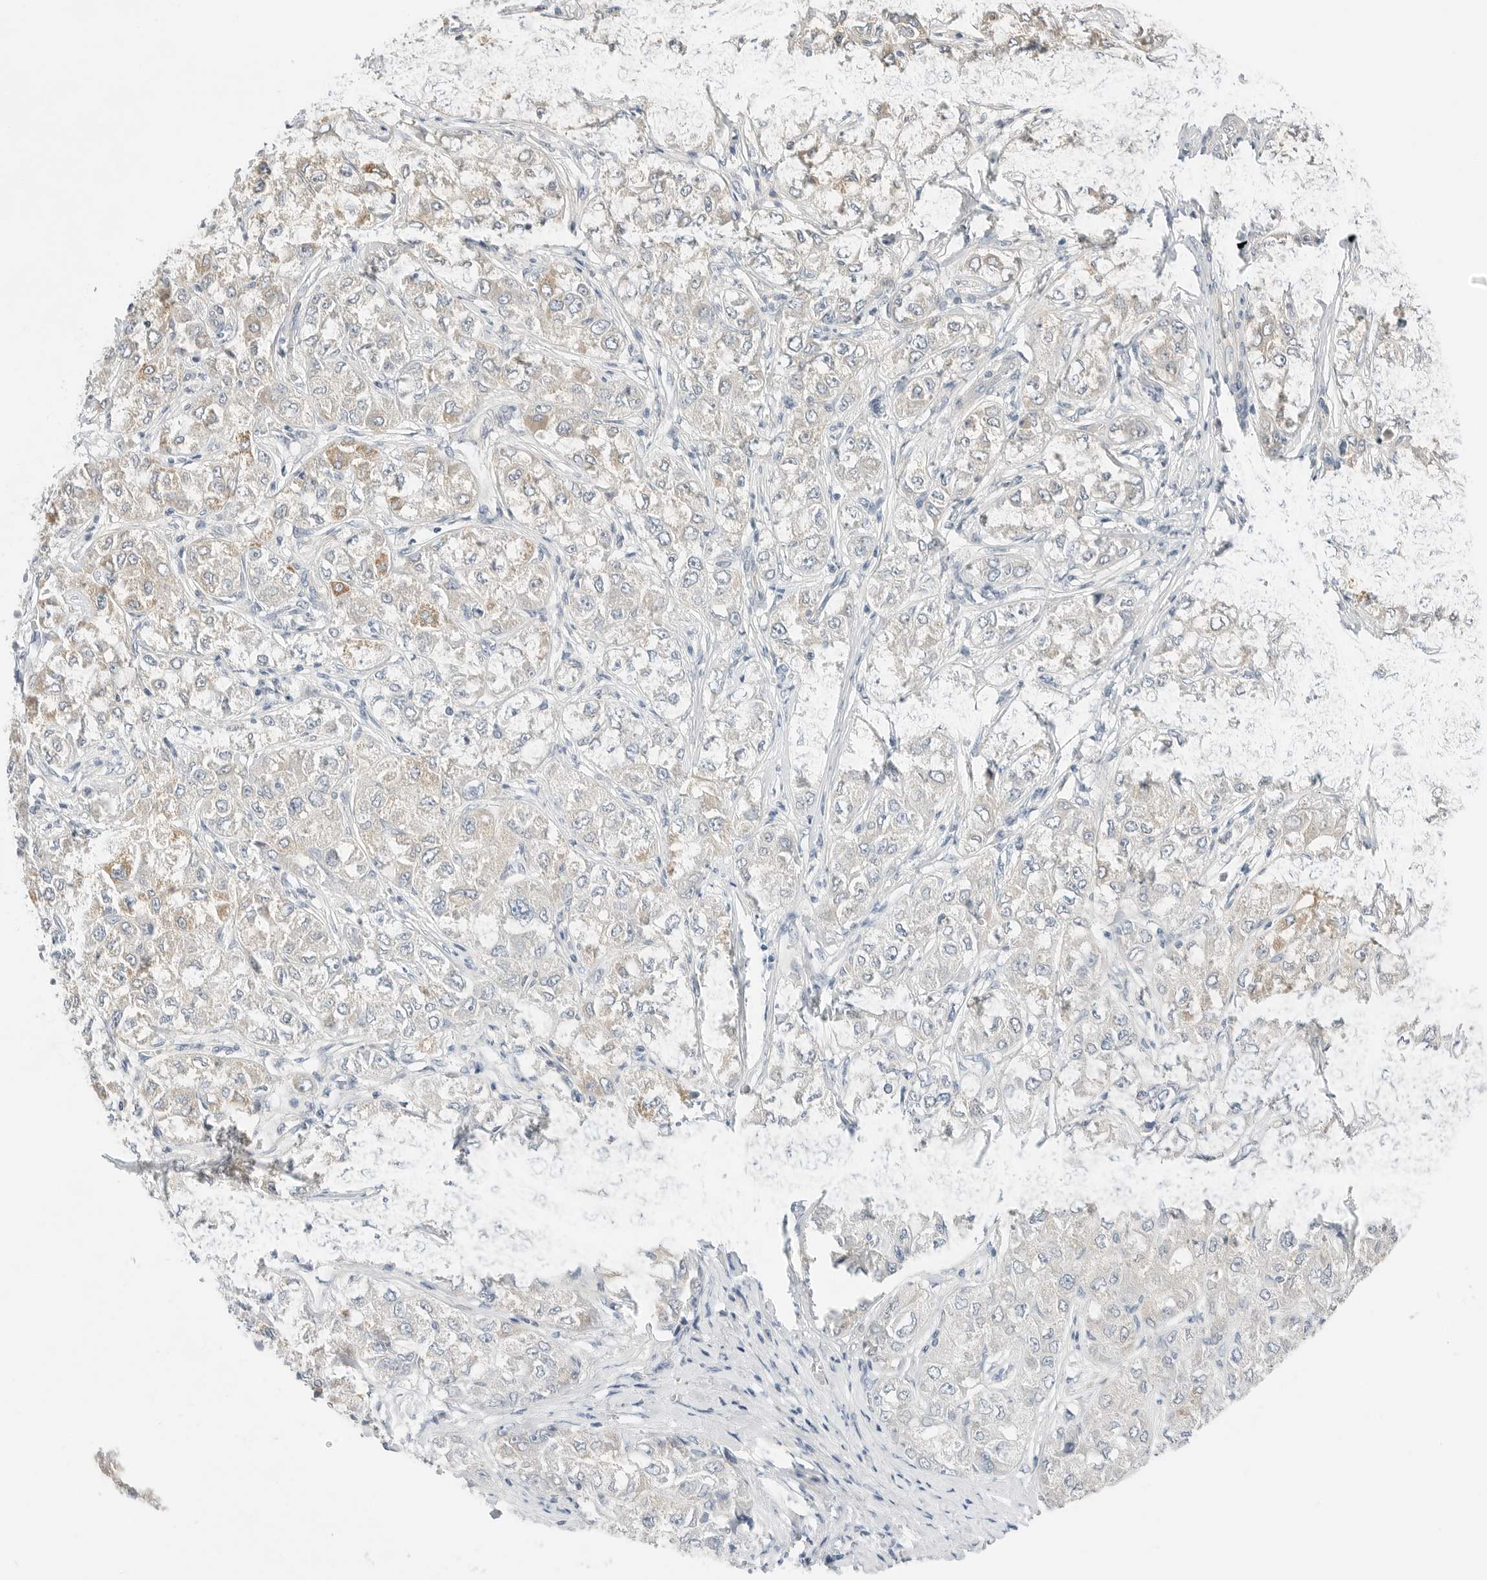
{"staining": {"intensity": "weak", "quantity": "<25%", "location": "cytoplasmic/membranous"}, "tissue": "liver cancer", "cell_type": "Tumor cells", "image_type": "cancer", "snomed": [{"axis": "morphology", "description": "Carcinoma, Hepatocellular, NOS"}, {"axis": "topography", "description": "Liver"}], "caption": "Image shows no protein positivity in tumor cells of liver cancer tissue.", "gene": "IQCC", "patient": {"sex": "male", "age": 80}}